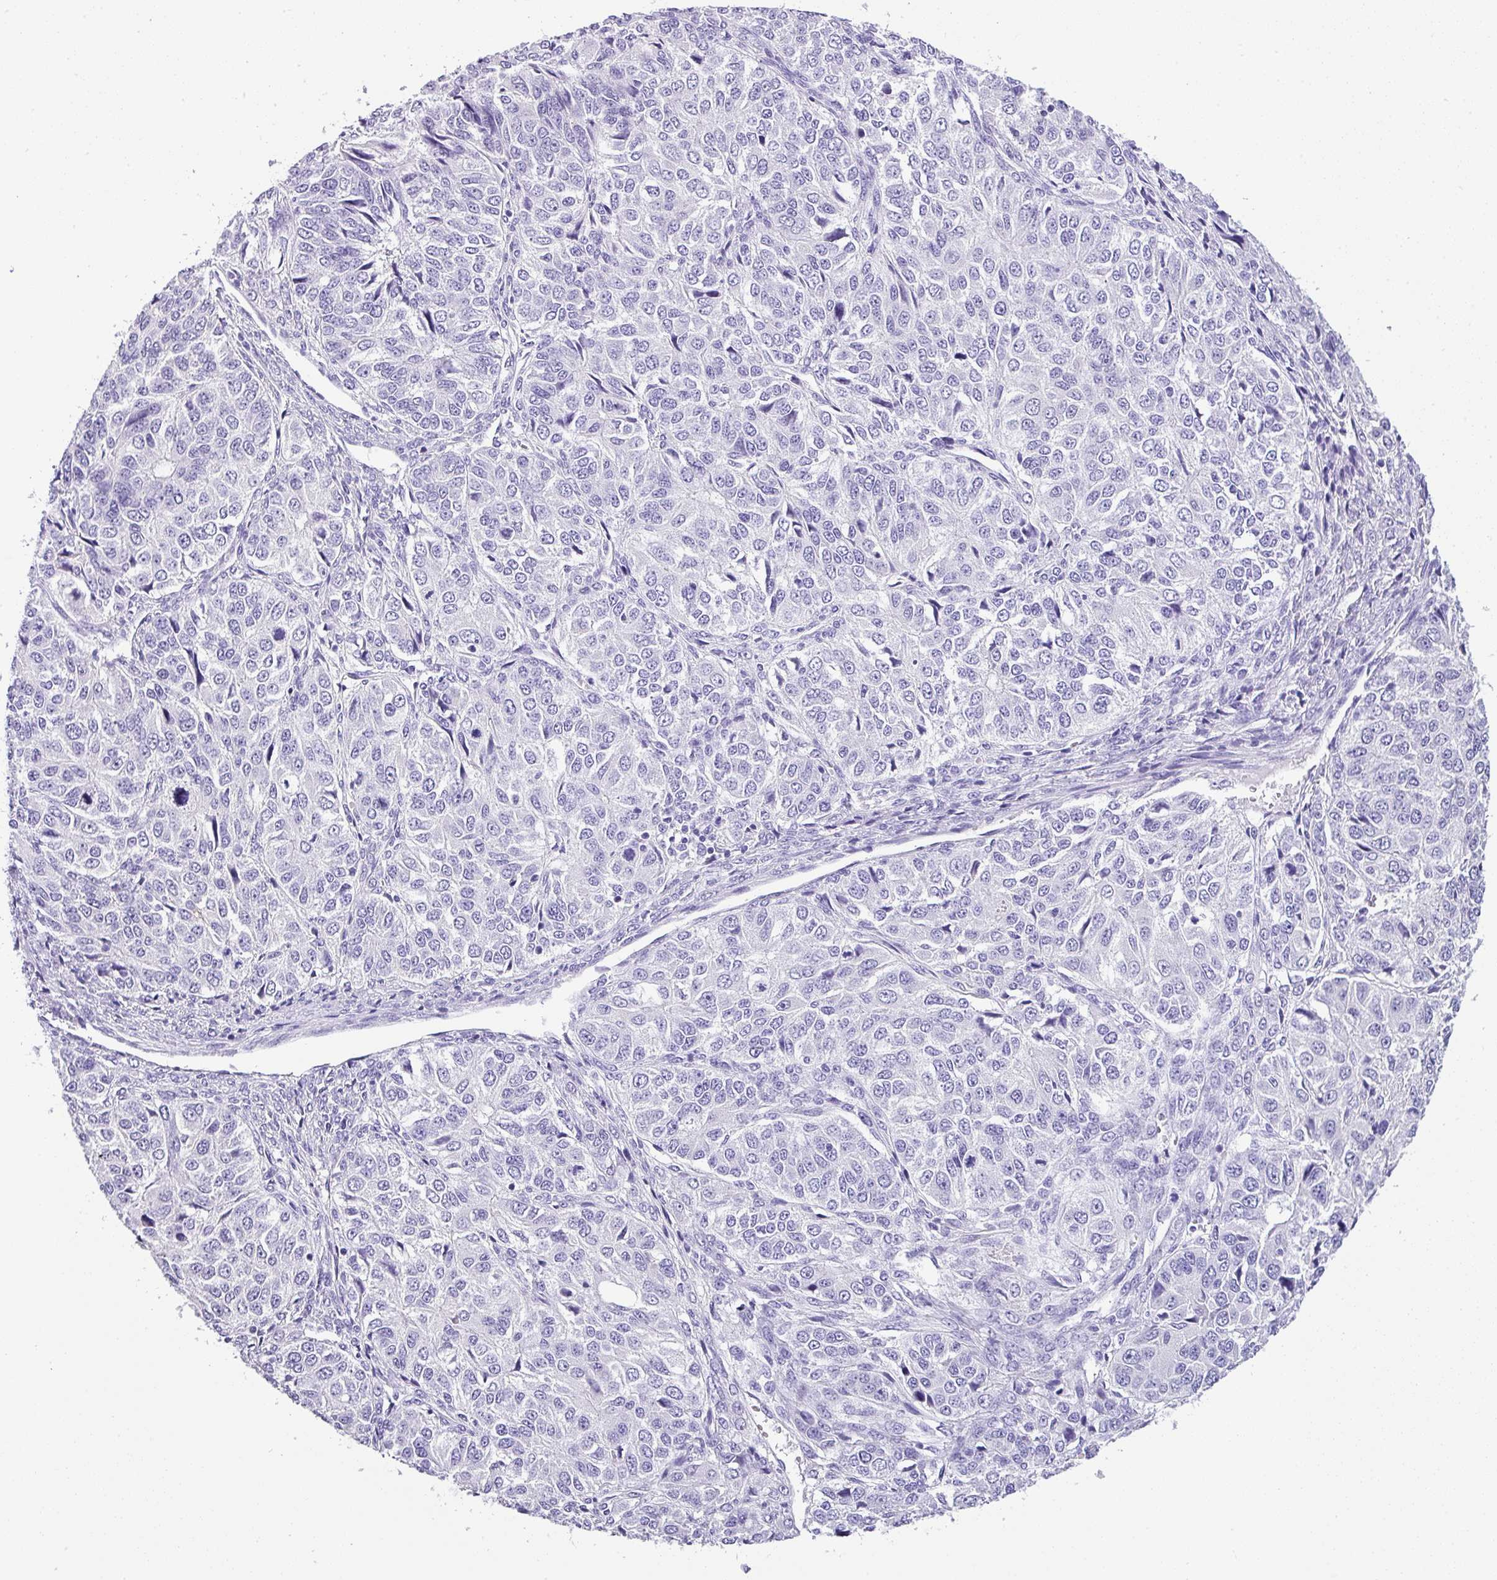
{"staining": {"intensity": "negative", "quantity": "none", "location": "none"}, "tissue": "ovarian cancer", "cell_type": "Tumor cells", "image_type": "cancer", "snomed": [{"axis": "morphology", "description": "Carcinoma, endometroid"}, {"axis": "topography", "description": "Ovary"}], "caption": "Ovarian cancer was stained to show a protein in brown. There is no significant staining in tumor cells.", "gene": "MUC21", "patient": {"sex": "female", "age": 51}}